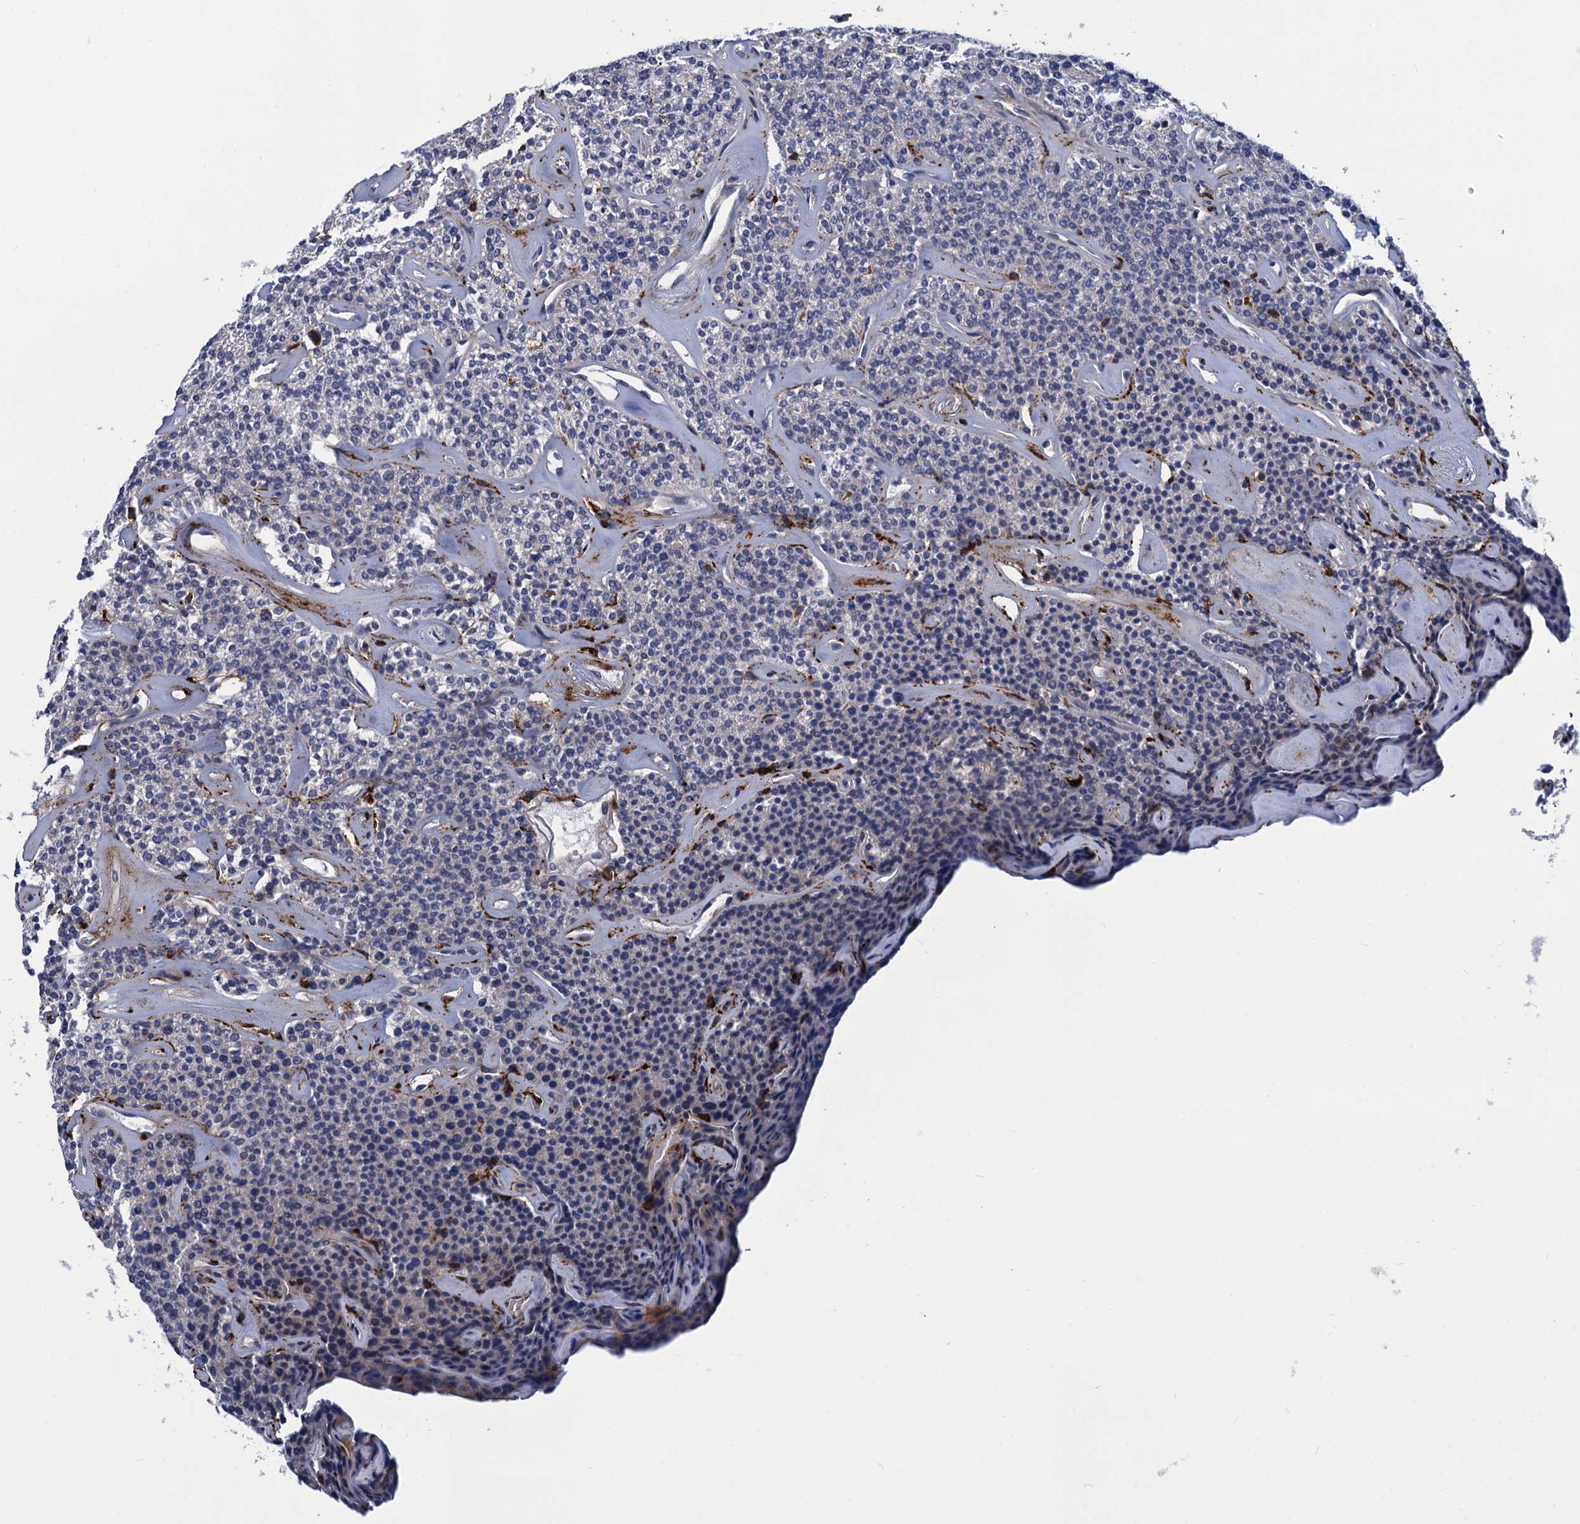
{"staining": {"intensity": "negative", "quantity": "none", "location": "none"}, "tissue": "parathyroid gland", "cell_type": "Glandular cells", "image_type": "normal", "snomed": [{"axis": "morphology", "description": "Normal tissue, NOS"}, {"axis": "topography", "description": "Parathyroid gland"}], "caption": "Immunohistochemistry histopathology image of normal human parathyroid gland stained for a protein (brown), which exhibits no positivity in glandular cells. (DAB (3,3'-diaminobenzidine) immunohistochemistry (IHC) with hematoxylin counter stain).", "gene": "DNHD1", "patient": {"sex": "male", "age": 46}}